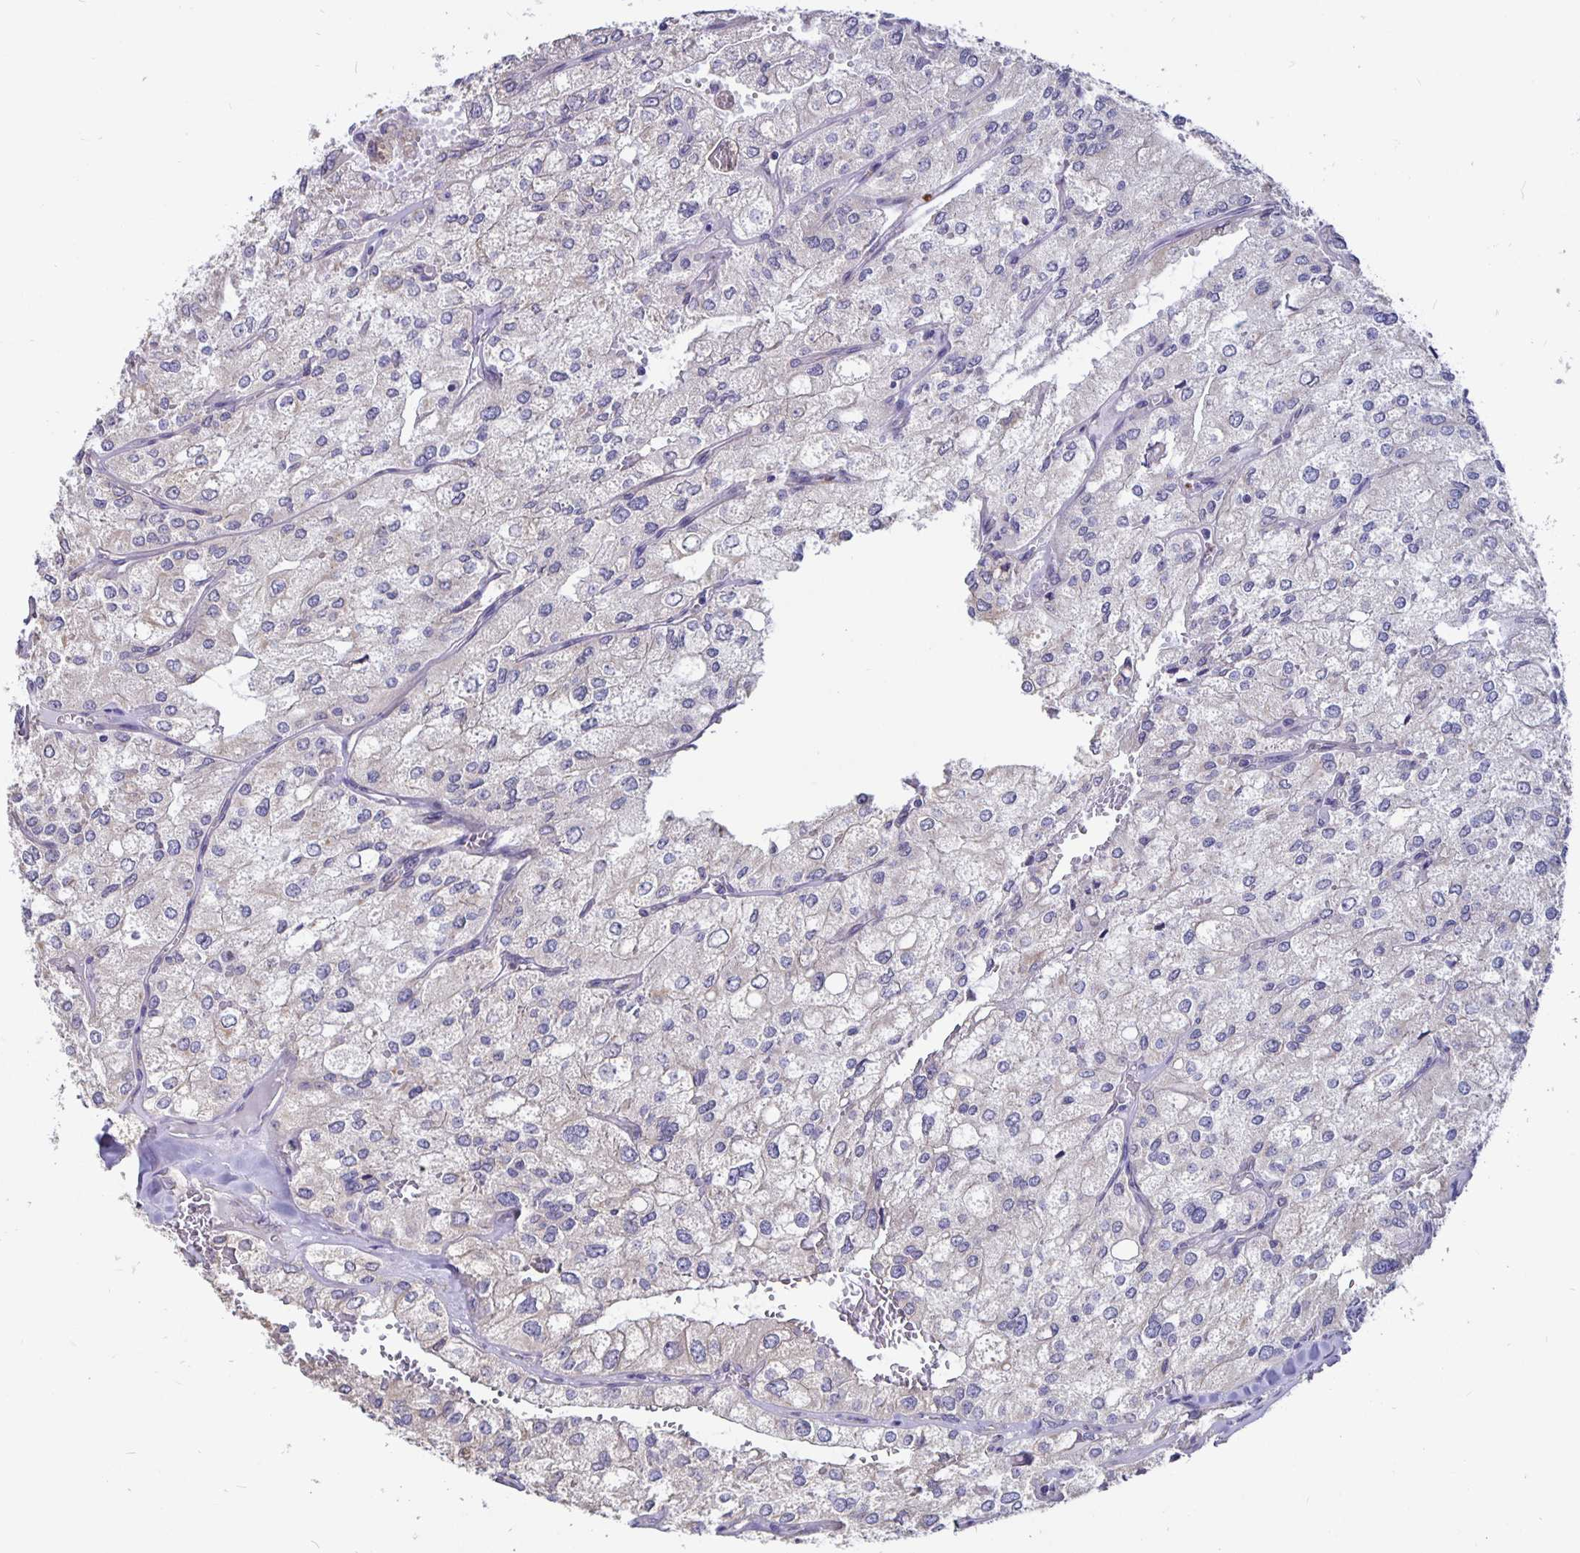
{"staining": {"intensity": "negative", "quantity": "none", "location": "none"}, "tissue": "renal cancer", "cell_type": "Tumor cells", "image_type": "cancer", "snomed": [{"axis": "morphology", "description": "Adenocarcinoma, NOS"}, {"axis": "topography", "description": "Kidney"}], "caption": "IHC micrograph of renal cancer stained for a protein (brown), which exhibits no staining in tumor cells. Nuclei are stained in blue.", "gene": "DNAI2", "patient": {"sex": "female", "age": 70}}